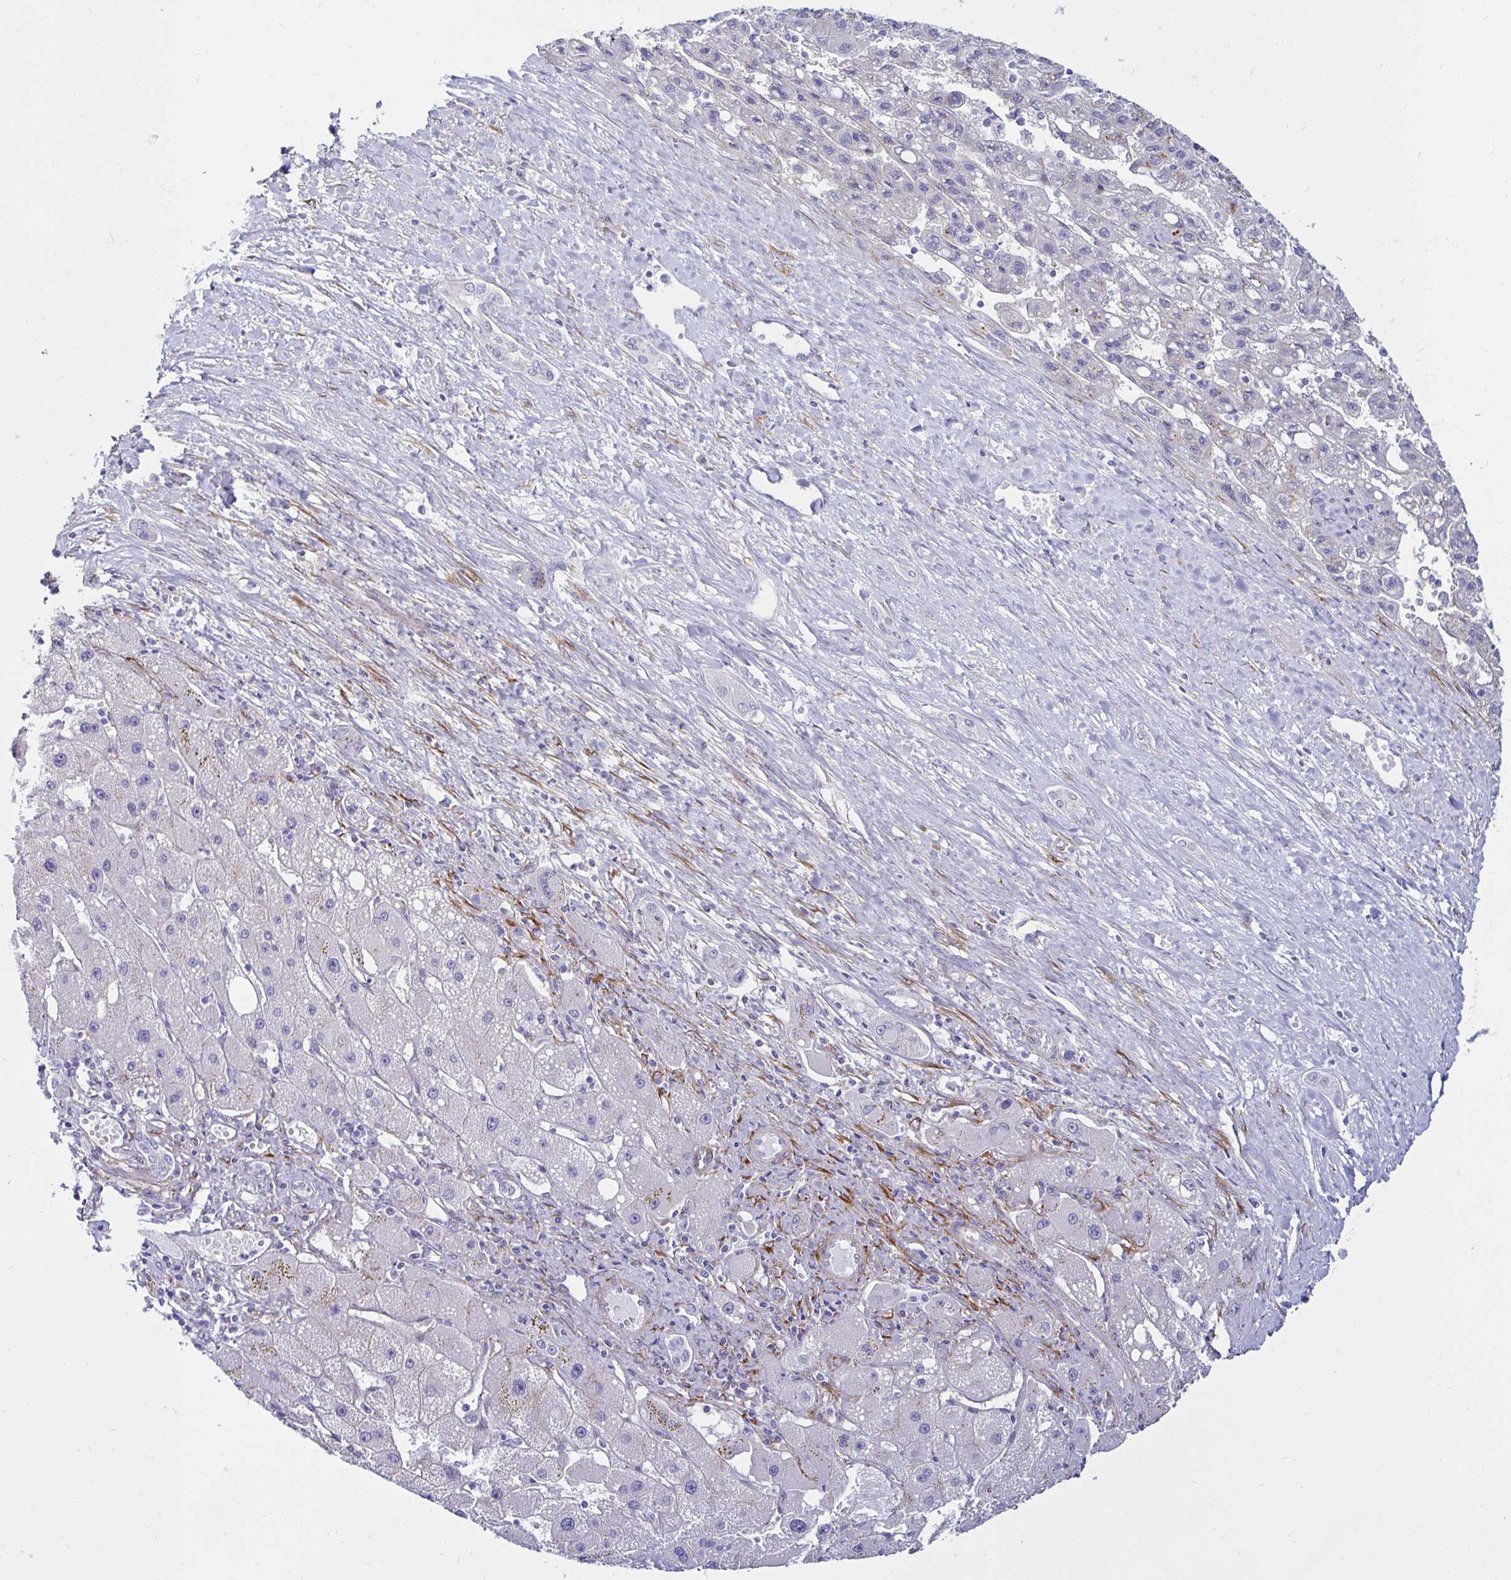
{"staining": {"intensity": "negative", "quantity": "none", "location": "none"}, "tissue": "liver cancer", "cell_type": "Tumor cells", "image_type": "cancer", "snomed": [{"axis": "morphology", "description": "Carcinoma, Hepatocellular, NOS"}, {"axis": "topography", "description": "Liver"}], "caption": "A micrograph of human hepatocellular carcinoma (liver) is negative for staining in tumor cells.", "gene": "ANKRD62", "patient": {"sex": "female", "age": 82}}